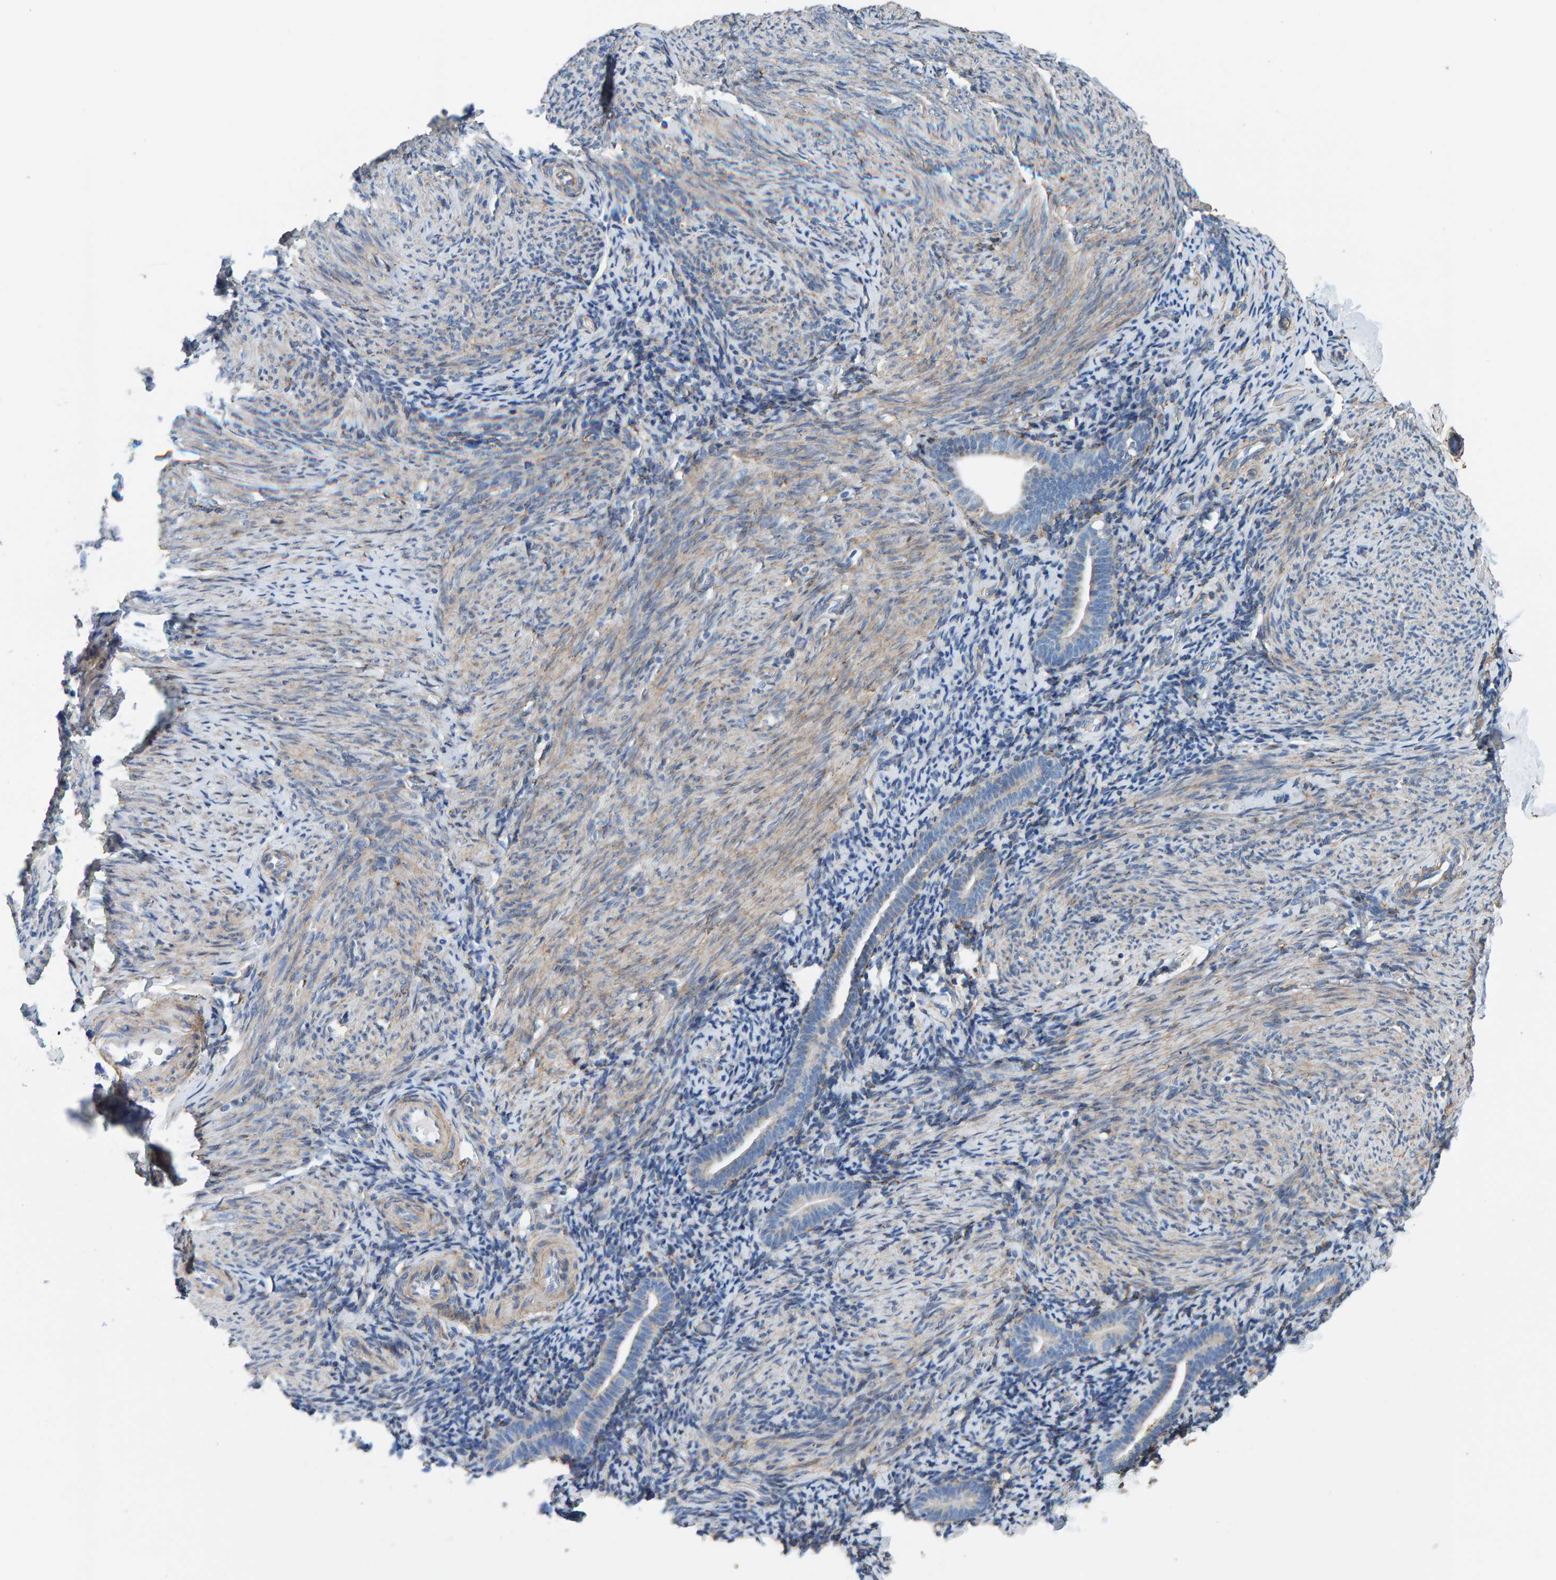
{"staining": {"intensity": "moderate", "quantity": "25%-75%", "location": "cytoplasmic/membranous"}, "tissue": "endometrium", "cell_type": "Cells in endometrial stroma", "image_type": "normal", "snomed": [{"axis": "morphology", "description": "Normal tissue, NOS"}, {"axis": "topography", "description": "Endometrium"}], "caption": "IHC of unremarkable endometrium demonstrates medium levels of moderate cytoplasmic/membranous expression in approximately 25%-75% of cells in endometrial stroma.", "gene": "LRP1", "patient": {"sex": "female", "age": 51}}